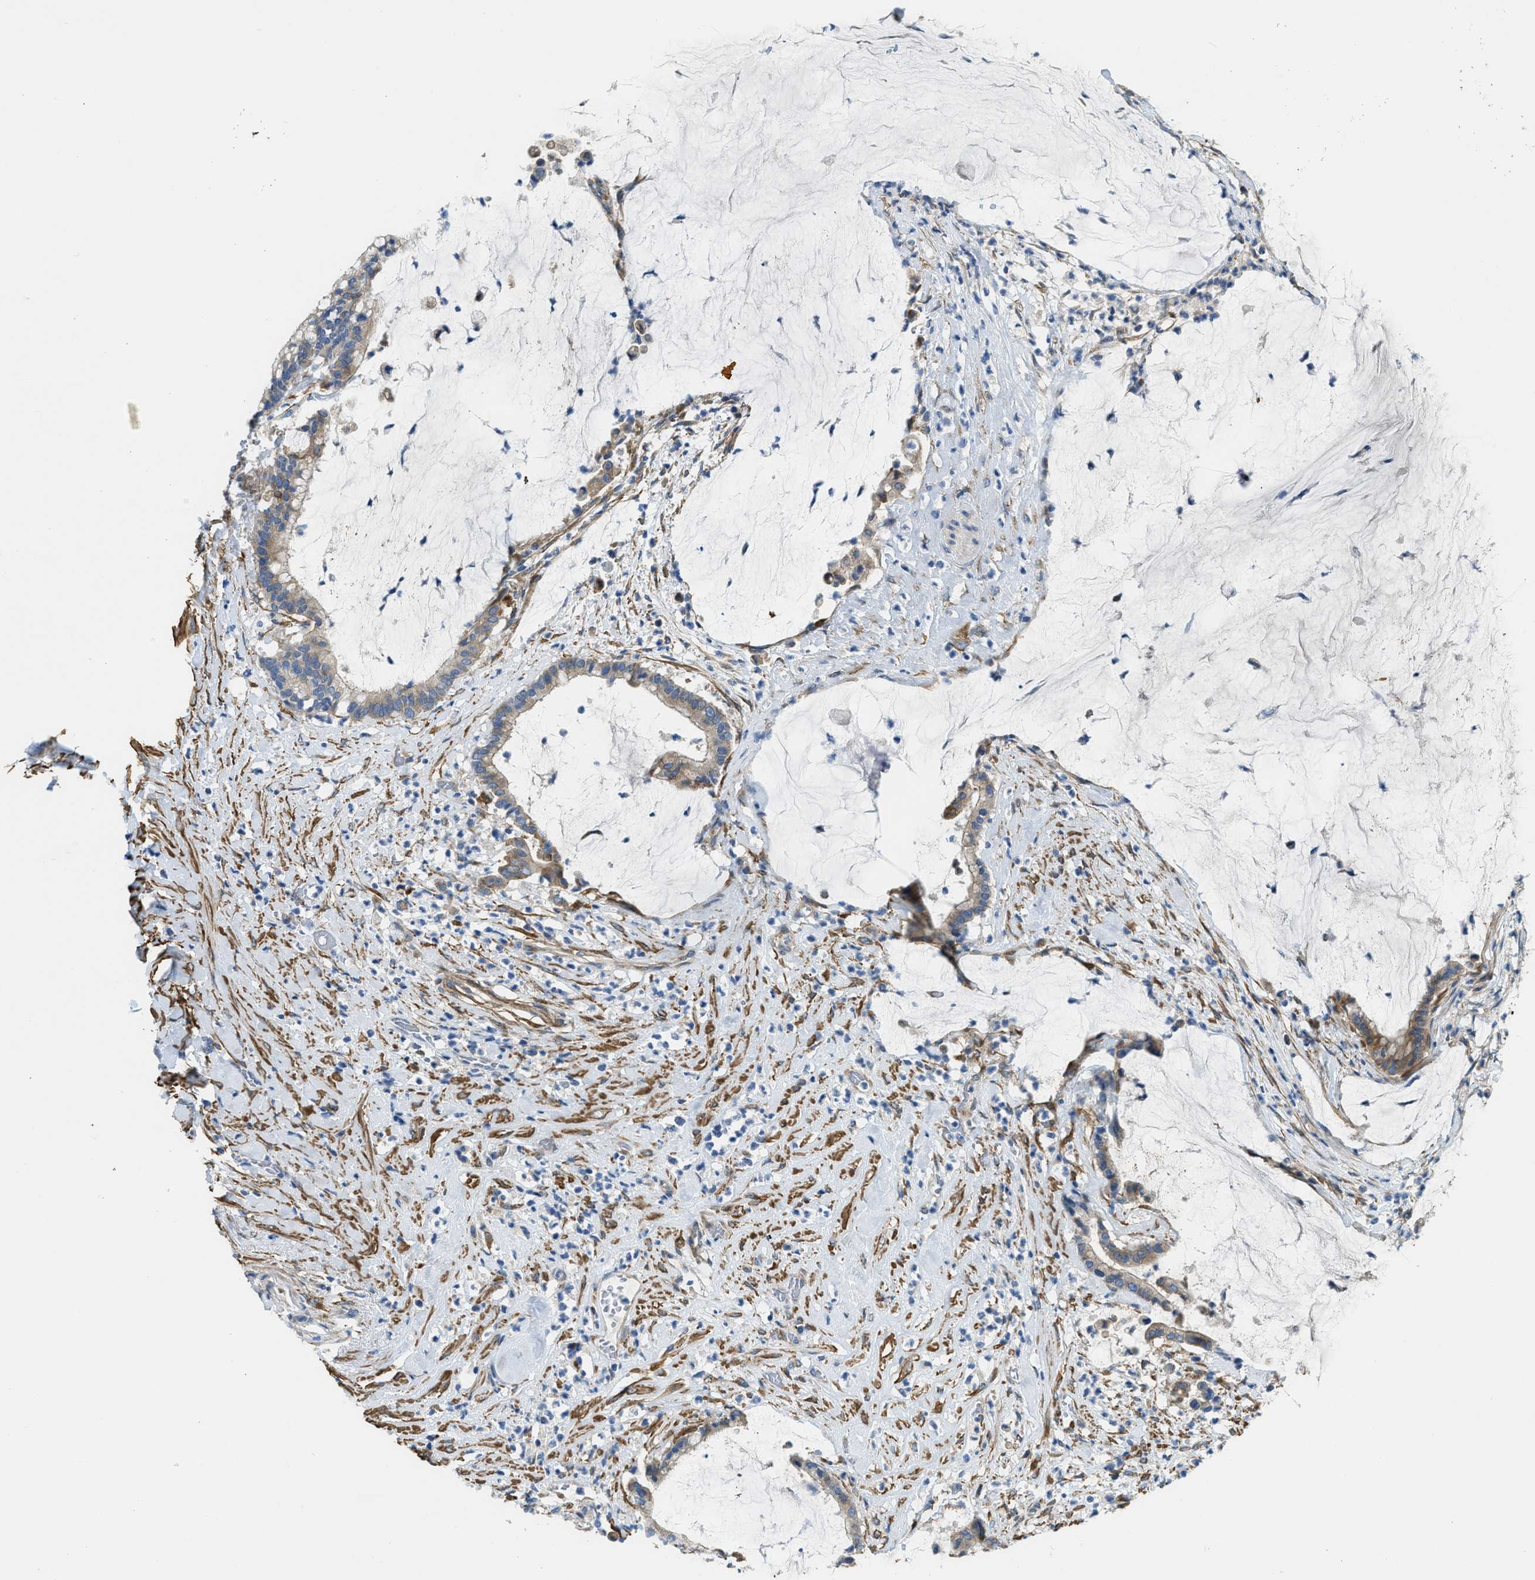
{"staining": {"intensity": "moderate", "quantity": "<25%", "location": "cytoplasmic/membranous"}, "tissue": "pancreatic cancer", "cell_type": "Tumor cells", "image_type": "cancer", "snomed": [{"axis": "morphology", "description": "Adenocarcinoma, NOS"}, {"axis": "topography", "description": "Pancreas"}], "caption": "Protein expression analysis of pancreatic cancer (adenocarcinoma) reveals moderate cytoplasmic/membranous staining in about <25% of tumor cells. Using DAB (3,3'-diaminobenzidine) (brown) and hematoxylin (blue) stains, captured at high magnification using brightfield microscopy.", "gene": "BMPR1A", "patient": {"sex": "male", "age": 41}}